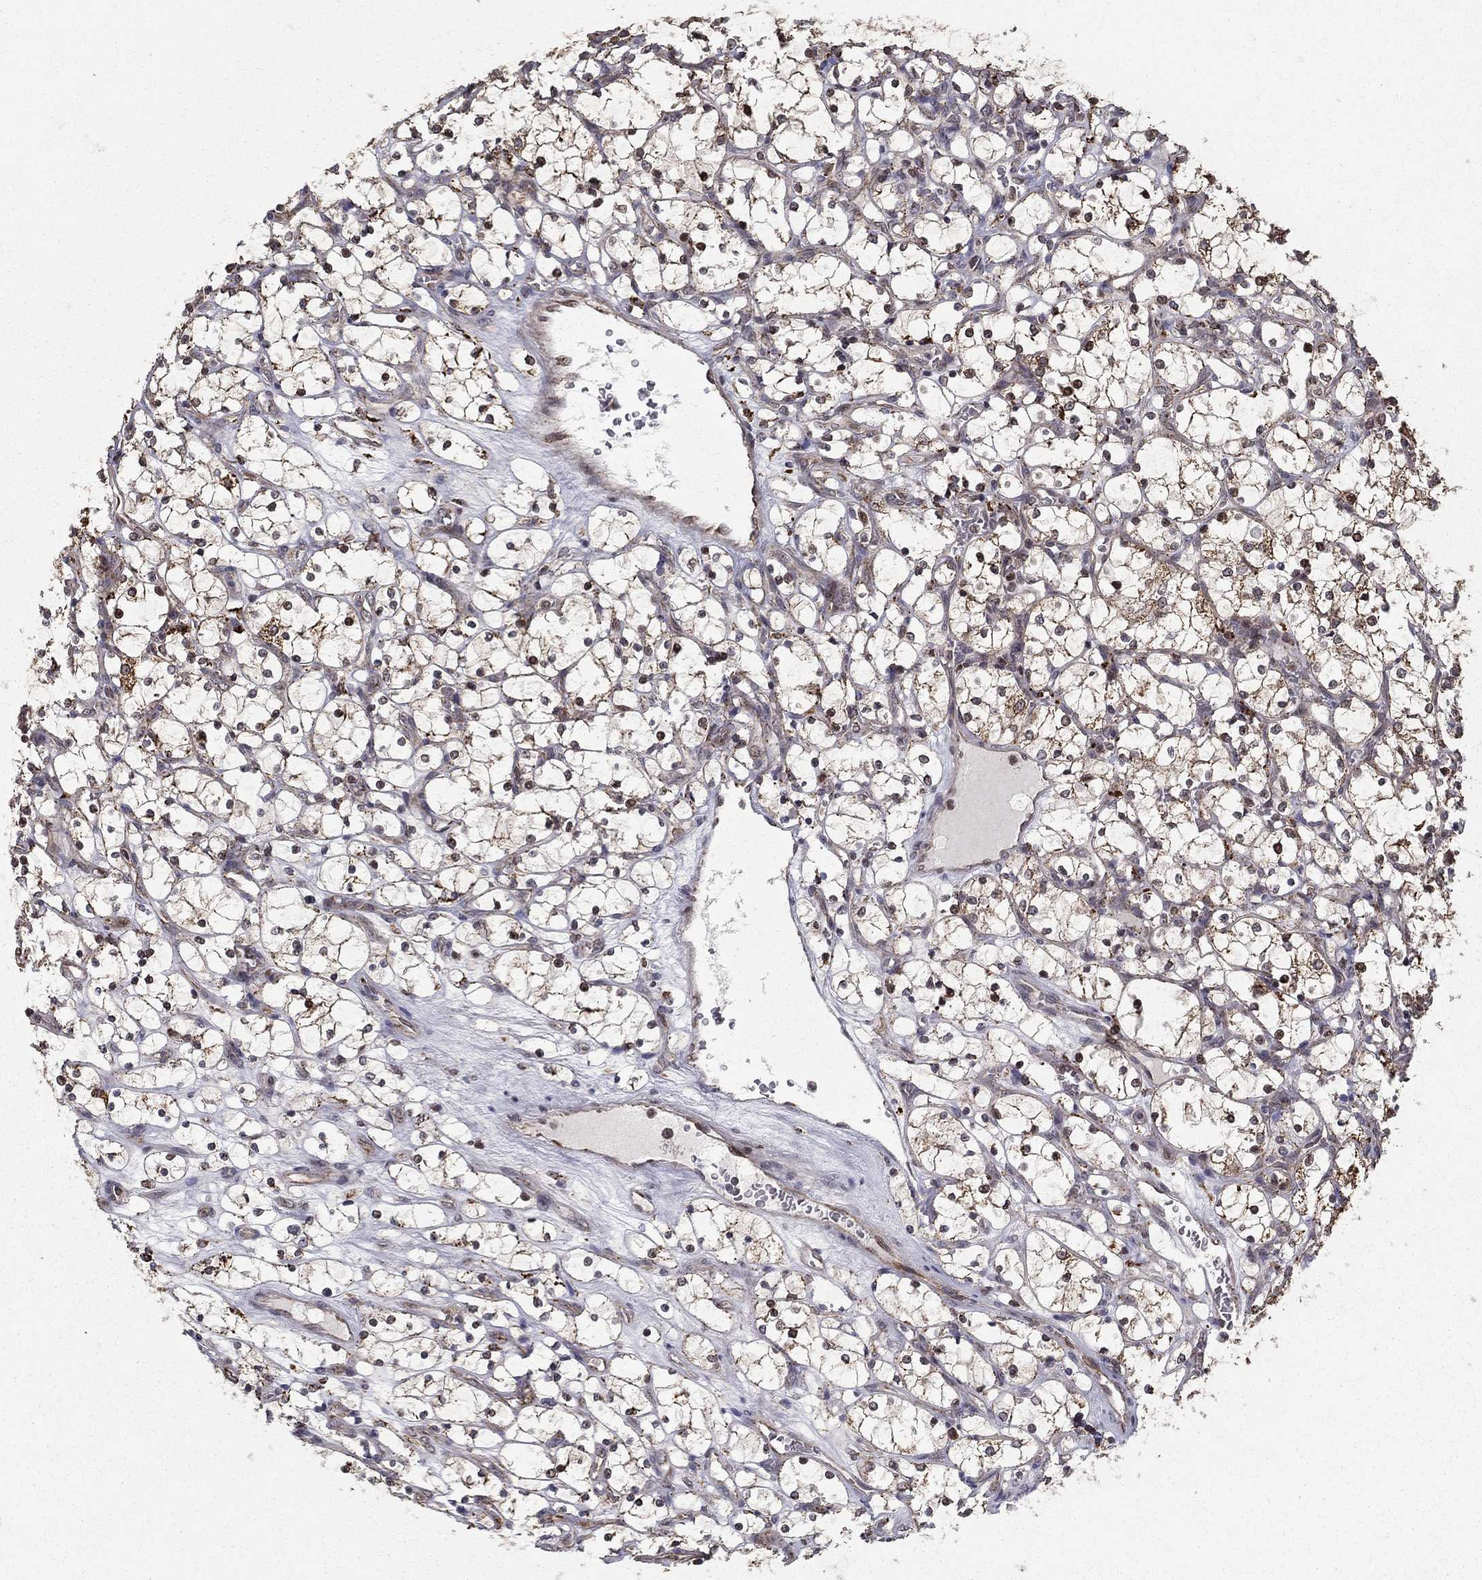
{"staining": {"intensity": "moderate", "quantity": ">75%", "location": "cytoplasmic/membranous"}, "tissue": "renal cancer", "cell_type": "Tumor cells", "image_type": "cancer", "snomed": [{"axis": "morphology", "description": "Adenocarcinoma, NOS"}, {"axis": "topography", "description": "Kidney"}], "caption": "High-power microscopy captured an immunohistochemistry (IHC) photomicrograph of renal adenocarcinoma, revealing moderate cytoplasmic/membranous staining in approximately >75% of tumor cells.", "gene": "ACOT13", "patient": {"sex": "female", "age": 69}}